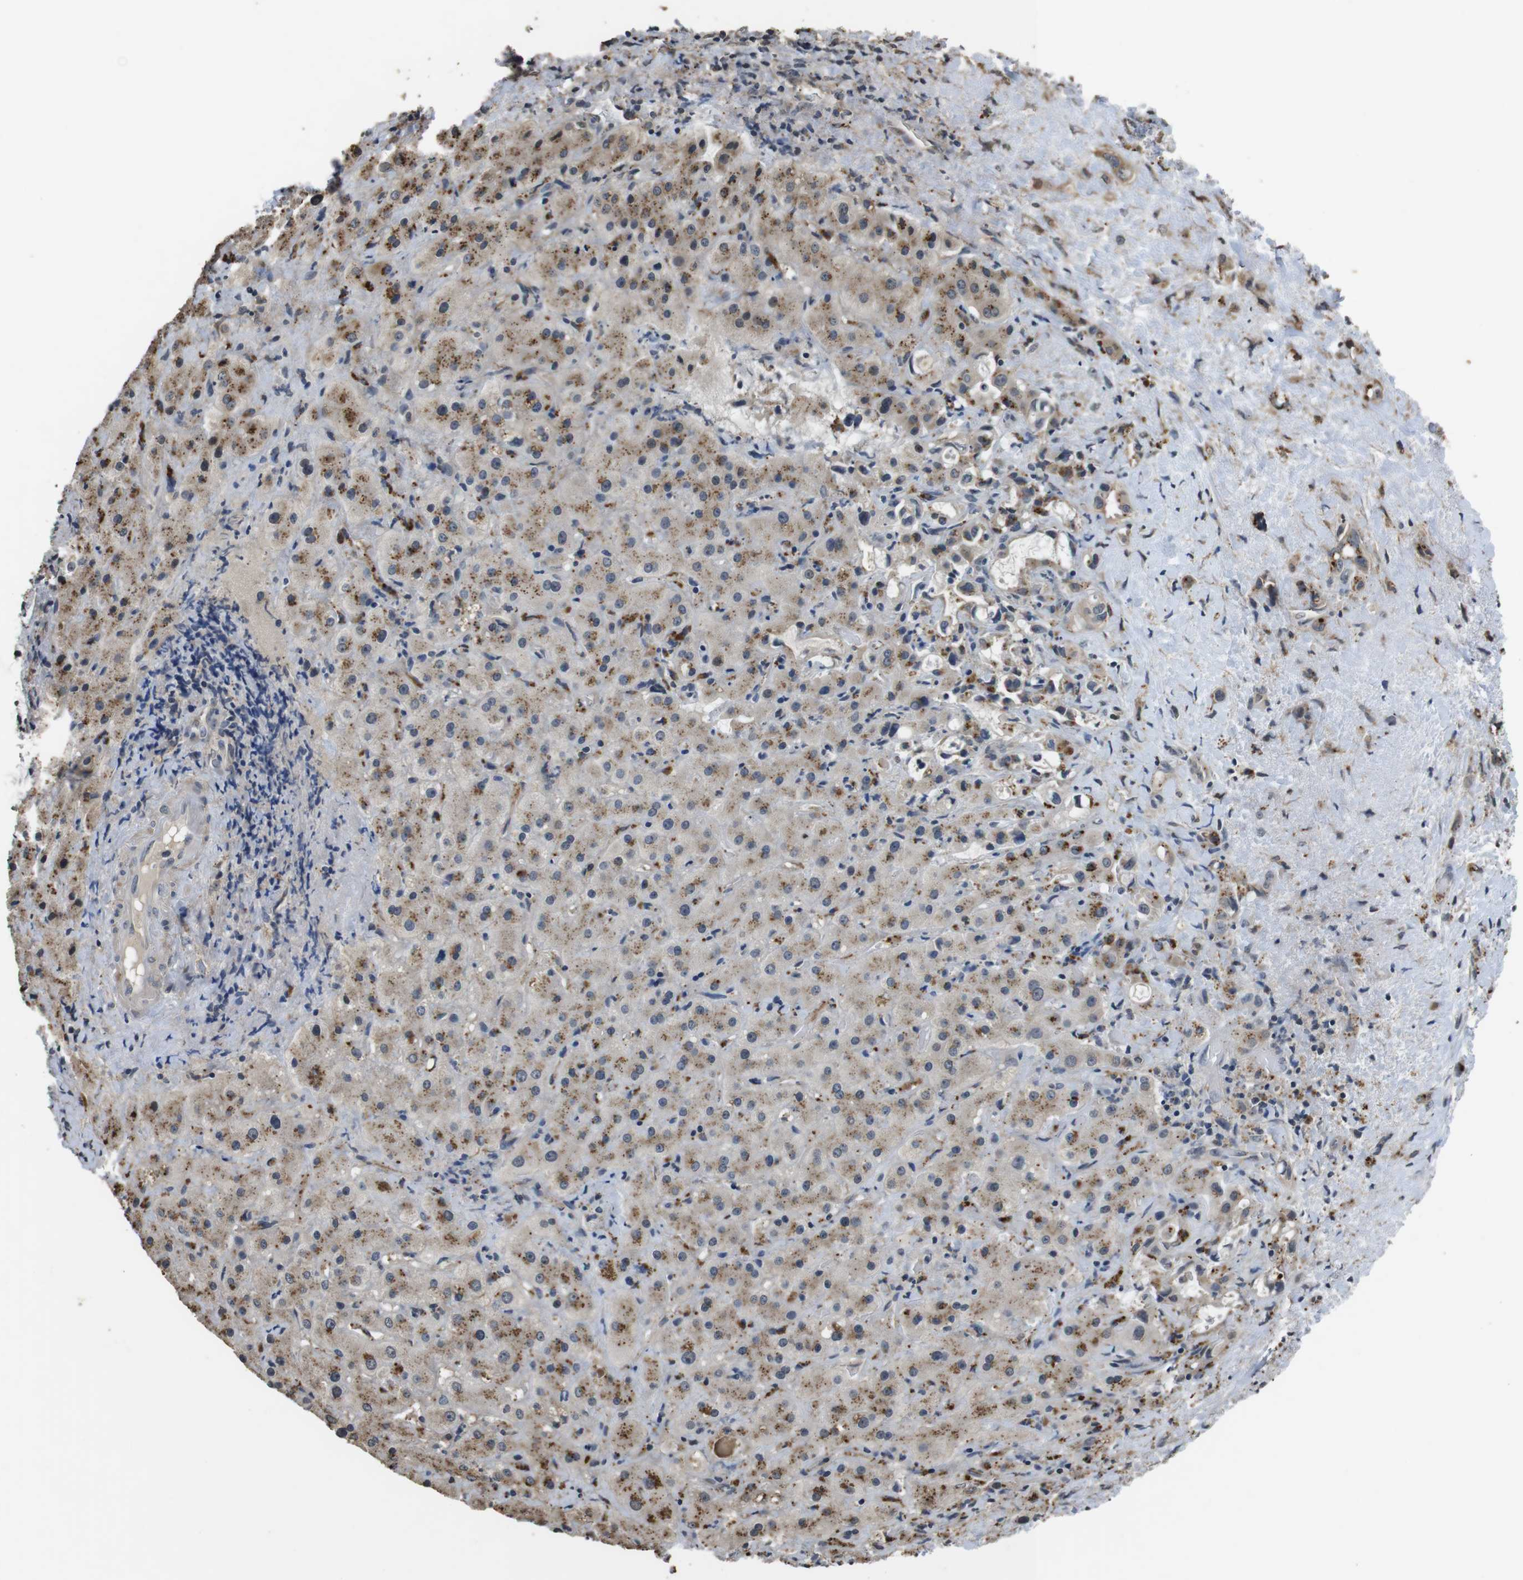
{"staining": {"intensity": "weak", "quantity": "25%-75%", "location": "cytoplasmic/membranous"}, "tissue": "liver cancer", "cell_type": "Tumor cells", "image_type": "cancer", "snomed": [{"axis": "morphology", "description": "Cholangiocarcinoma"}, {"axis": "topography", "description": "Liver"}], "caption": "Human liver cancer (cholangiocarcinoma) stained for a protein (brown) exhibits weak cytoplasmic/membranous positive positivity in about 25%-75% of tumor cells.", "gene": "FZD10", "patient": {"sex": "female", "age": 65}}